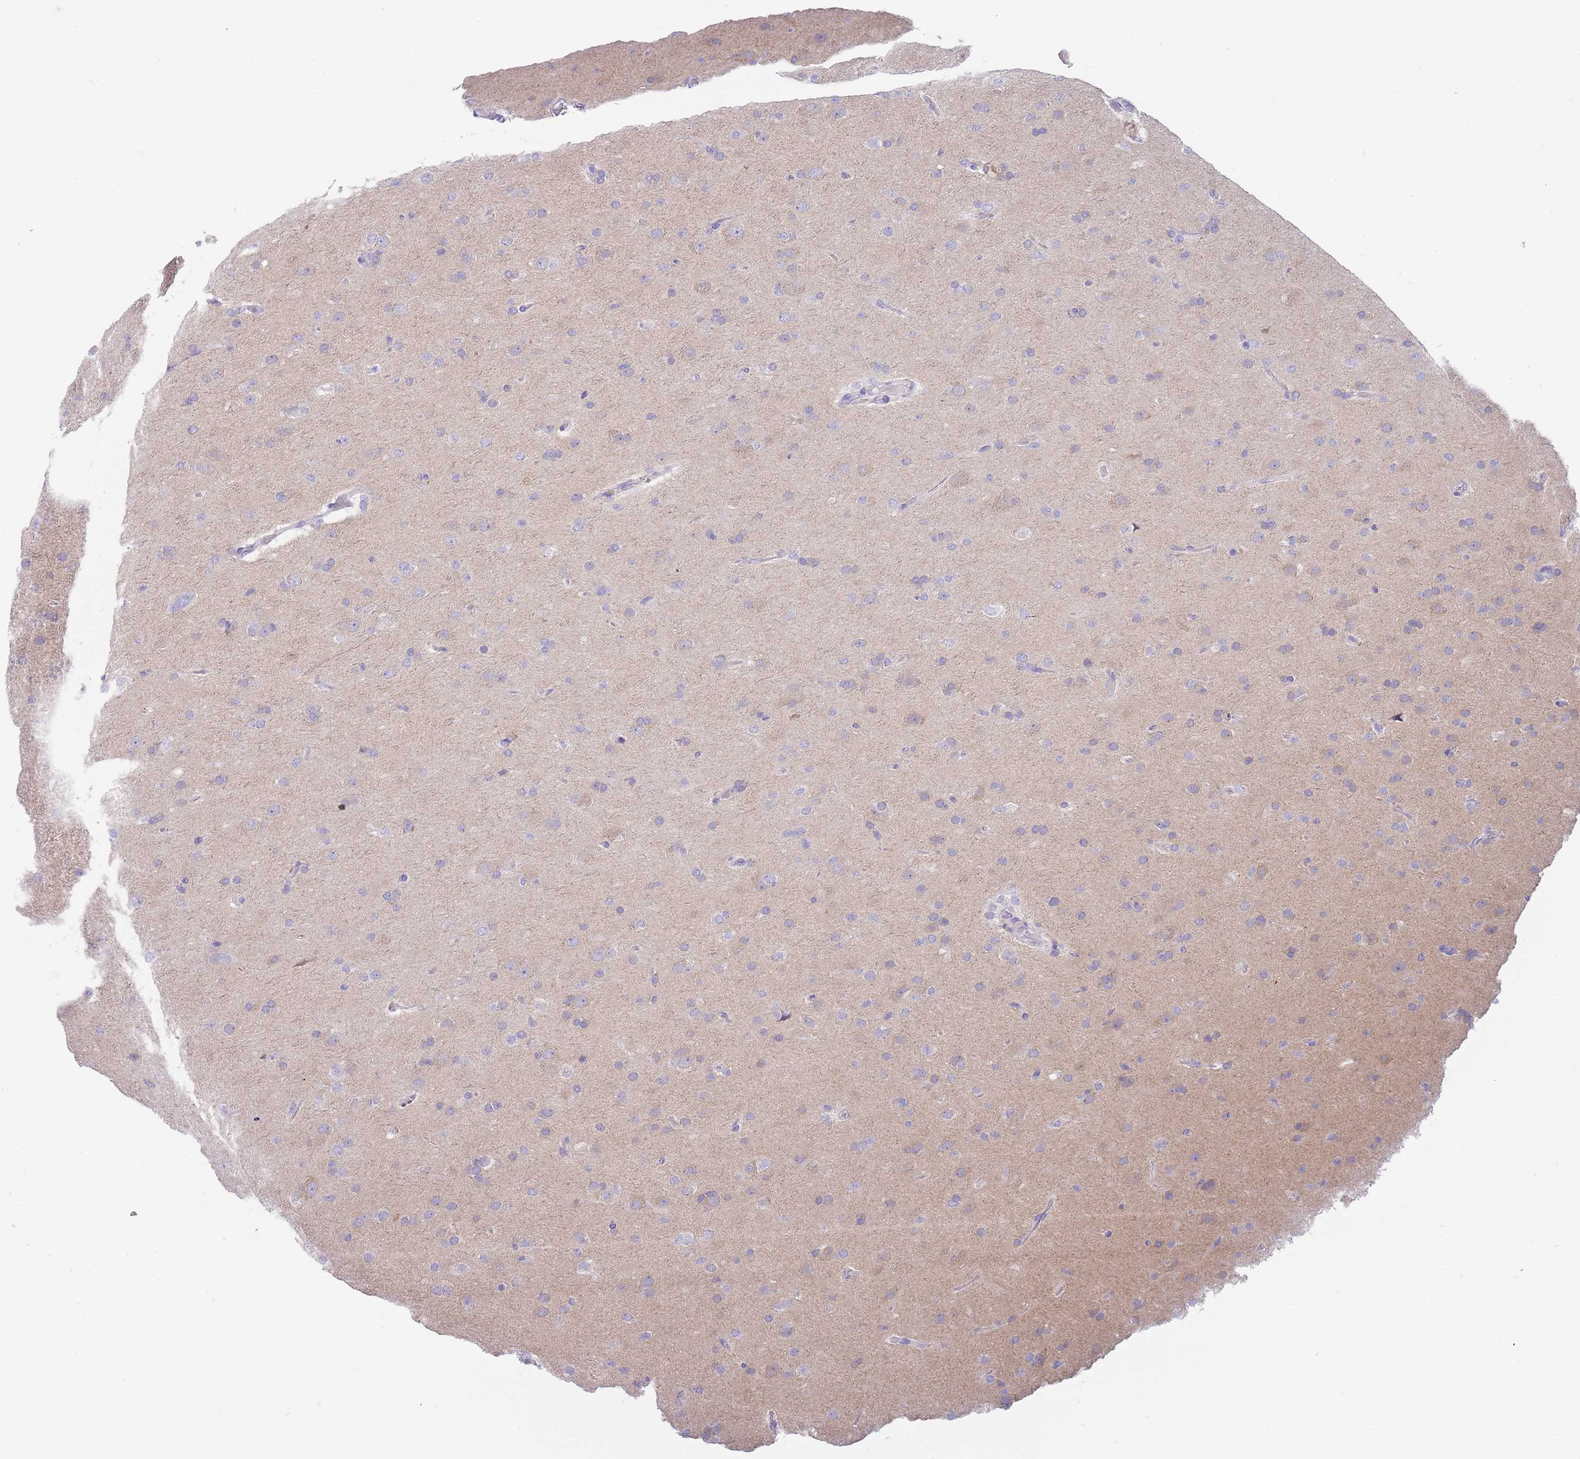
{"staining": {"intensity": "negative", "quantity": "none", "location": "none"}, "tissue": "glioma", "cell_type": "Tumor cells", "image_type": "cancer", "snomed": [{"axis": "morphology", "description": "Glioma, malignant, Low grade"}, {"axis": "topography", "description": "Brain"}], "caption": "DAB (3,3'-diaminobenzidine) immunohistochemical staining of glioma displays no significant positivity in tumor cells.", "gene": "TYW1", "patient": {"sex": "male", "age": 65}}